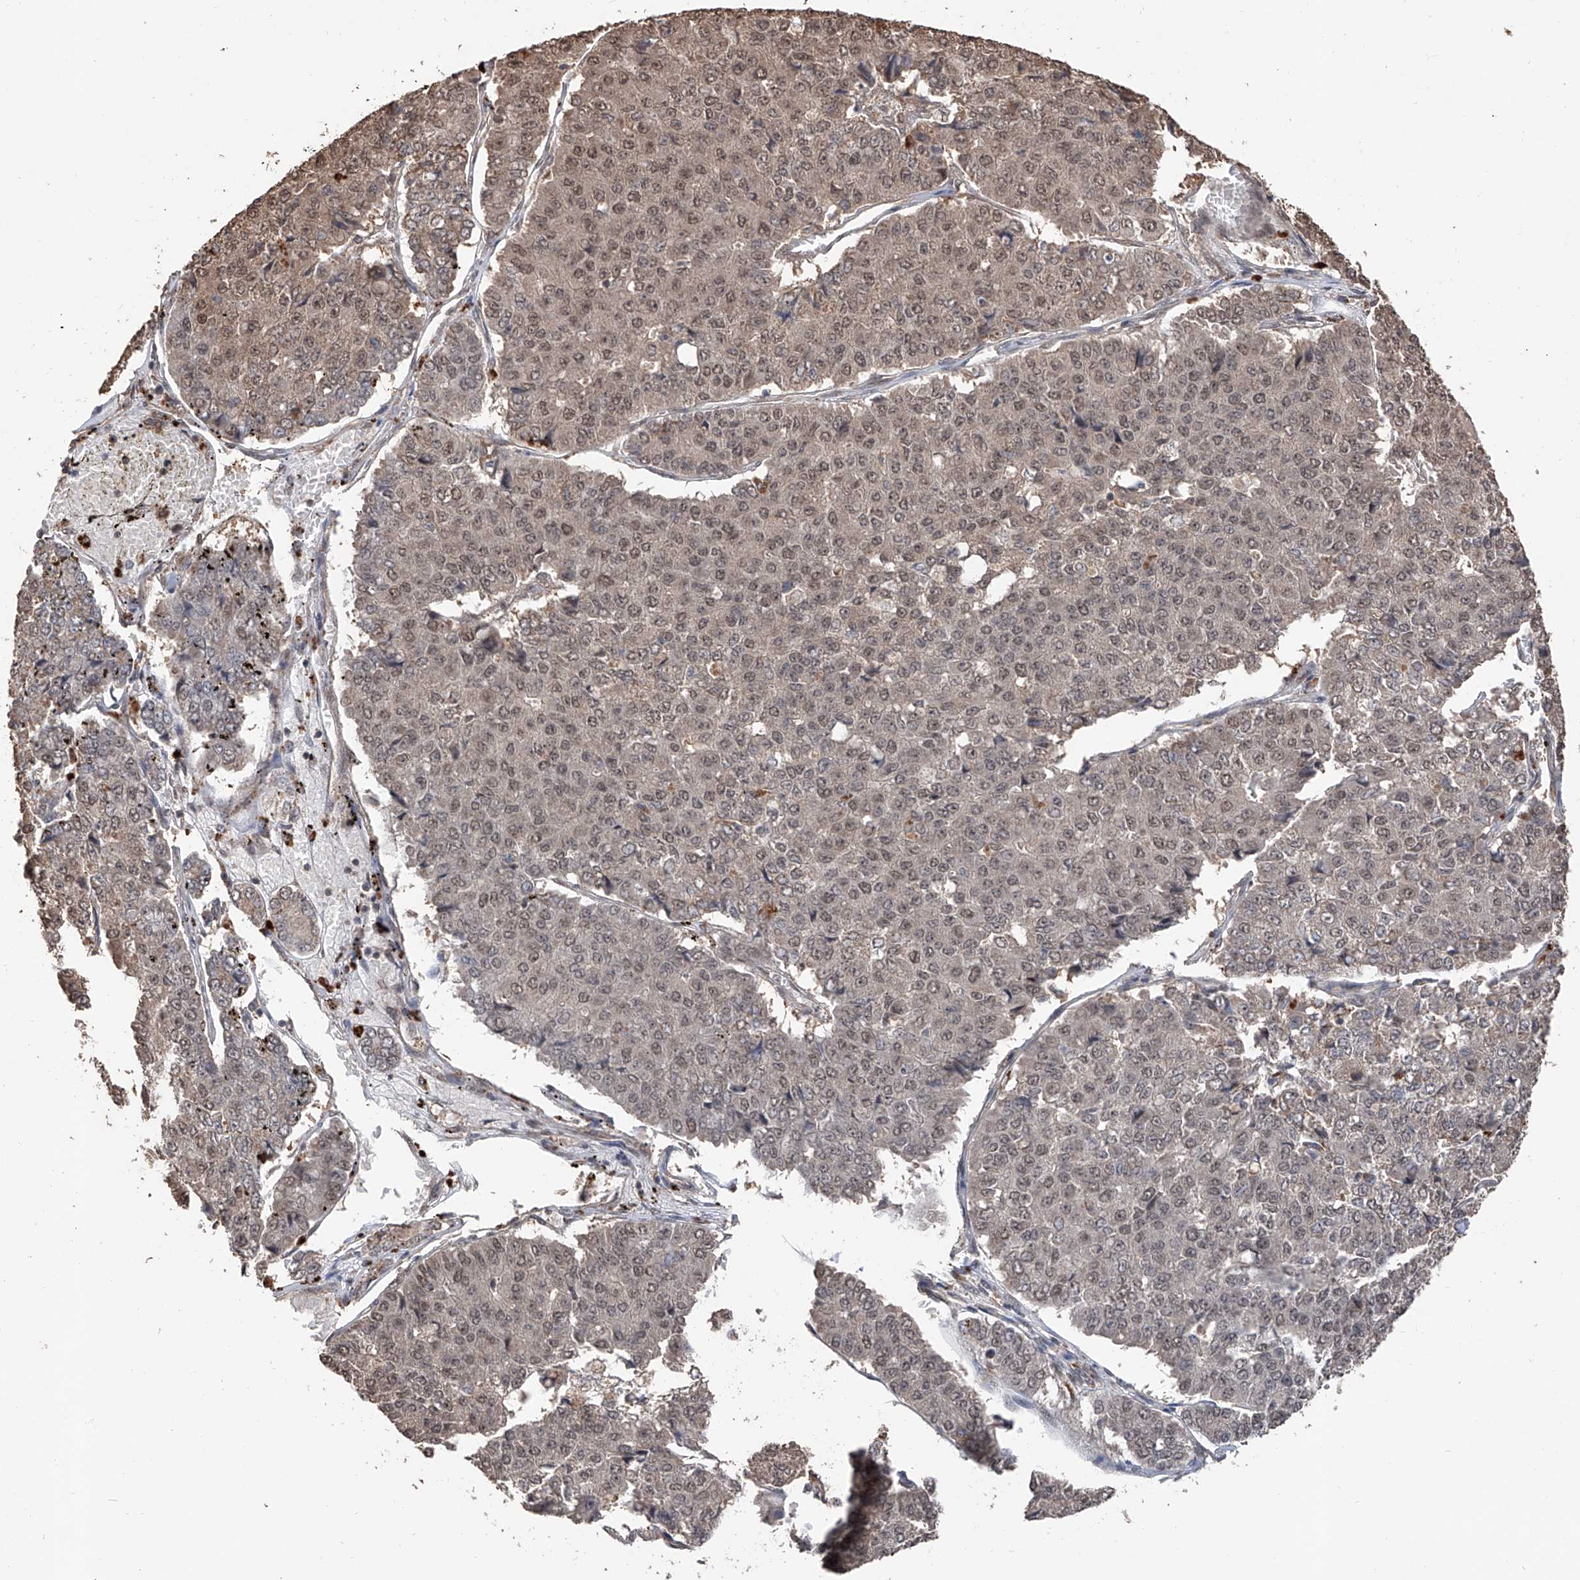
{"staining": {"intensity": "moderate", "quantity": "25%-75%", "location": "nuclear"}, "tissue": "pancreatic cancer", "cell_type": "Tumor cells", "image_type": "cancer", "snomed": [{"axis": "morphology", "description": "Adenocarcinoma, NOS"}, {"axis": "topography", "description": "Pancreas"}], "caption": "High-power microscopy captured an immunohistochemistry (IHC) micrograph of pancreatic adenocarcinoma, revealing moderate nuclear expression in about 25%-75% of tumor cells.", "gene": "FAM135A", "patient": {"sex": "male", "age": 50}}